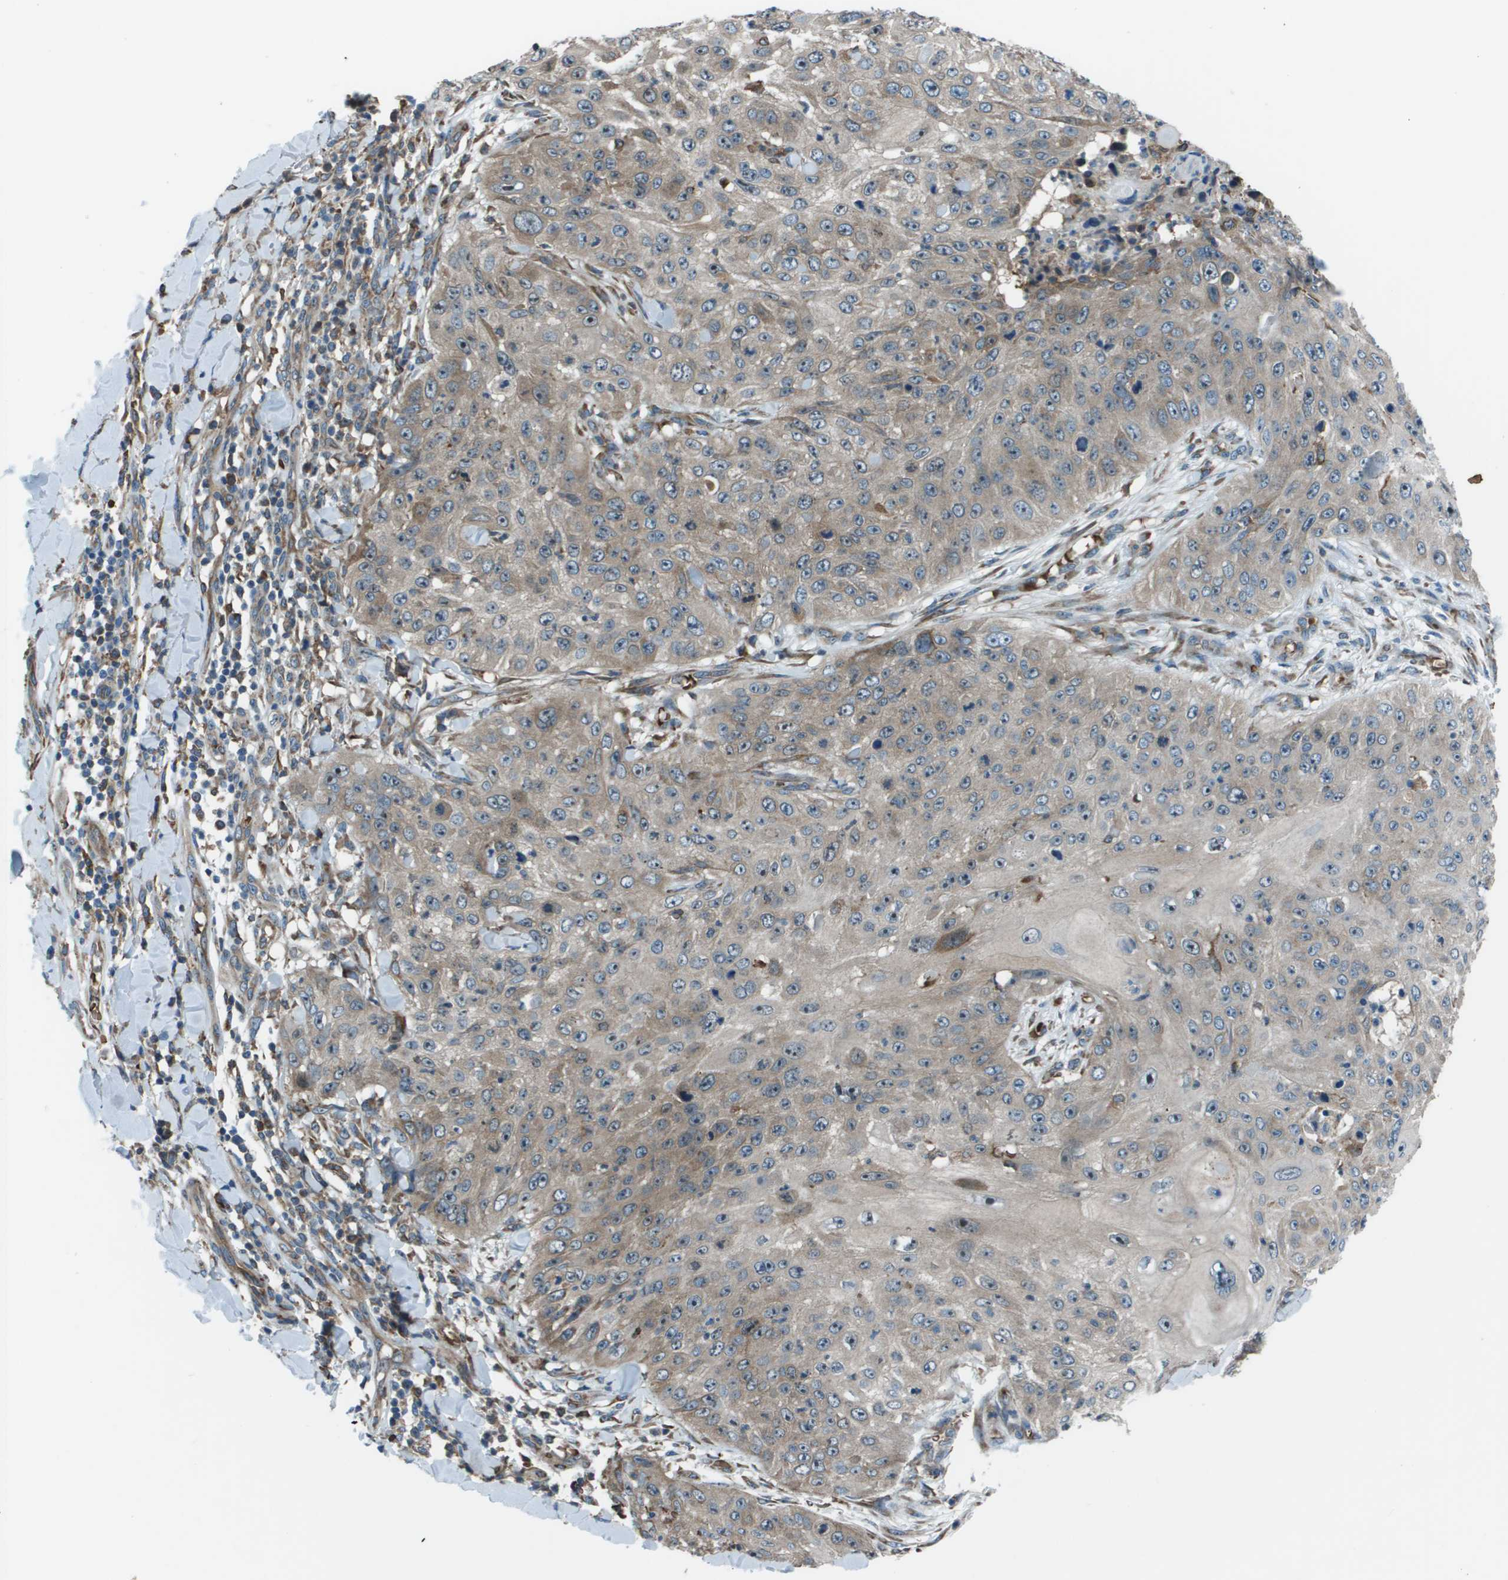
{"staining": {"intensity": "weak", "quantity": ">75%", "location": "cytoplasmic/membranous"}, "tissue": "skin cancer", "cell_type": "Tumor cells", "image_type": "cancer", "snomed": [{"axis": "morphology", "description": "Squamous cell carcinoma, NOS"}, {"axis": "topography", "description": "Skin"}], "caption": "Tumor cells exhibit weak cytoplasmic/membranous positivity in about >75% of cells in skin squamous cell carcinoma.", "gene": "UTS2", "patient": {"sex": "female", "age": 80}}